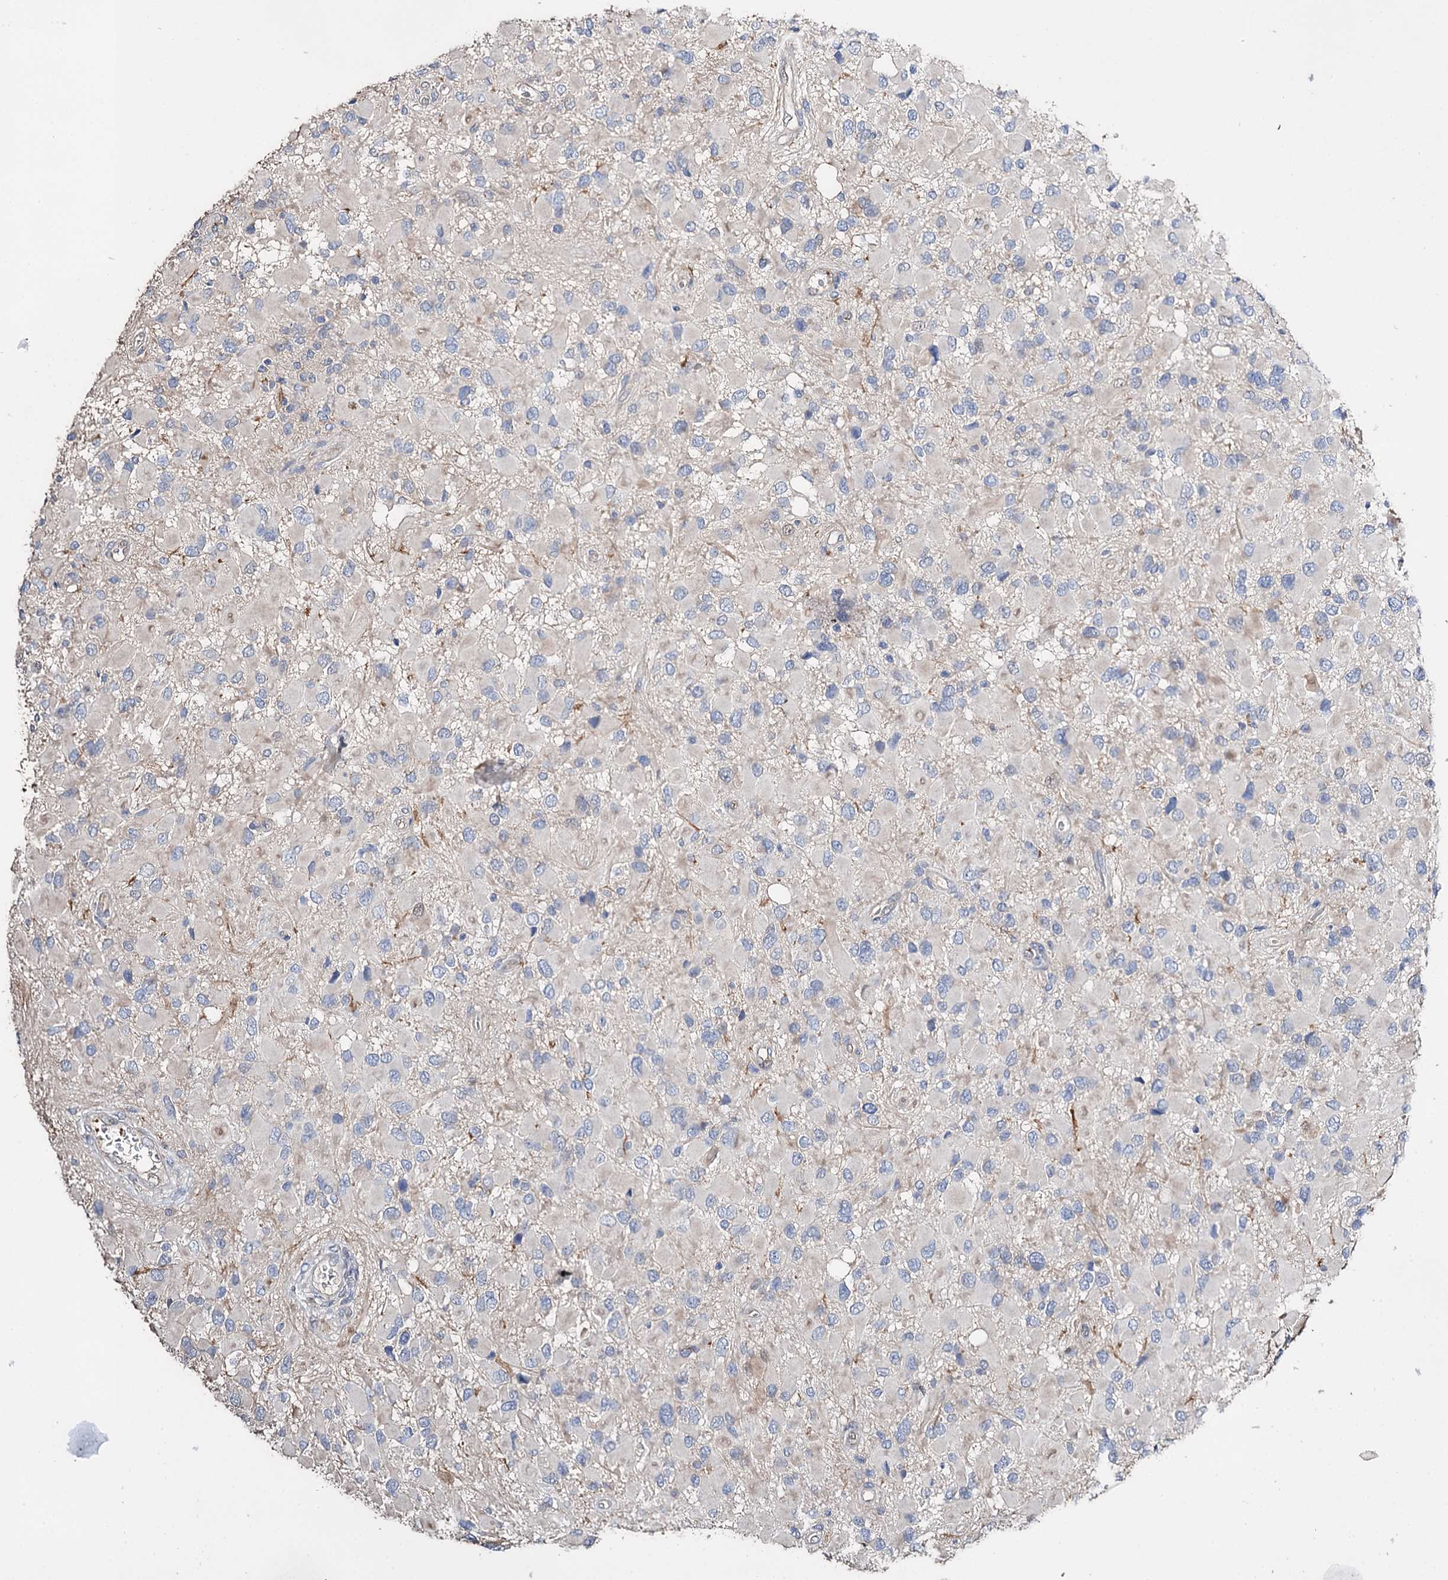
{"staining": {"intensity": "negative", "quantity": "none", "location": "none"}, "tissue": "glioma", "cell_type": "Tumor cells", "image_type": "cancer", "snomed": [{"axis": "morphology", "description": "Glioma, malignant, High grade"}, {"axis": "topography", "description": "Brain"}], "caption": "This is an IHC image of glioma. There is no positivity in tumor cells.", "gene": "DNAH6", "patient": {"sex": "male", "age": 53}}